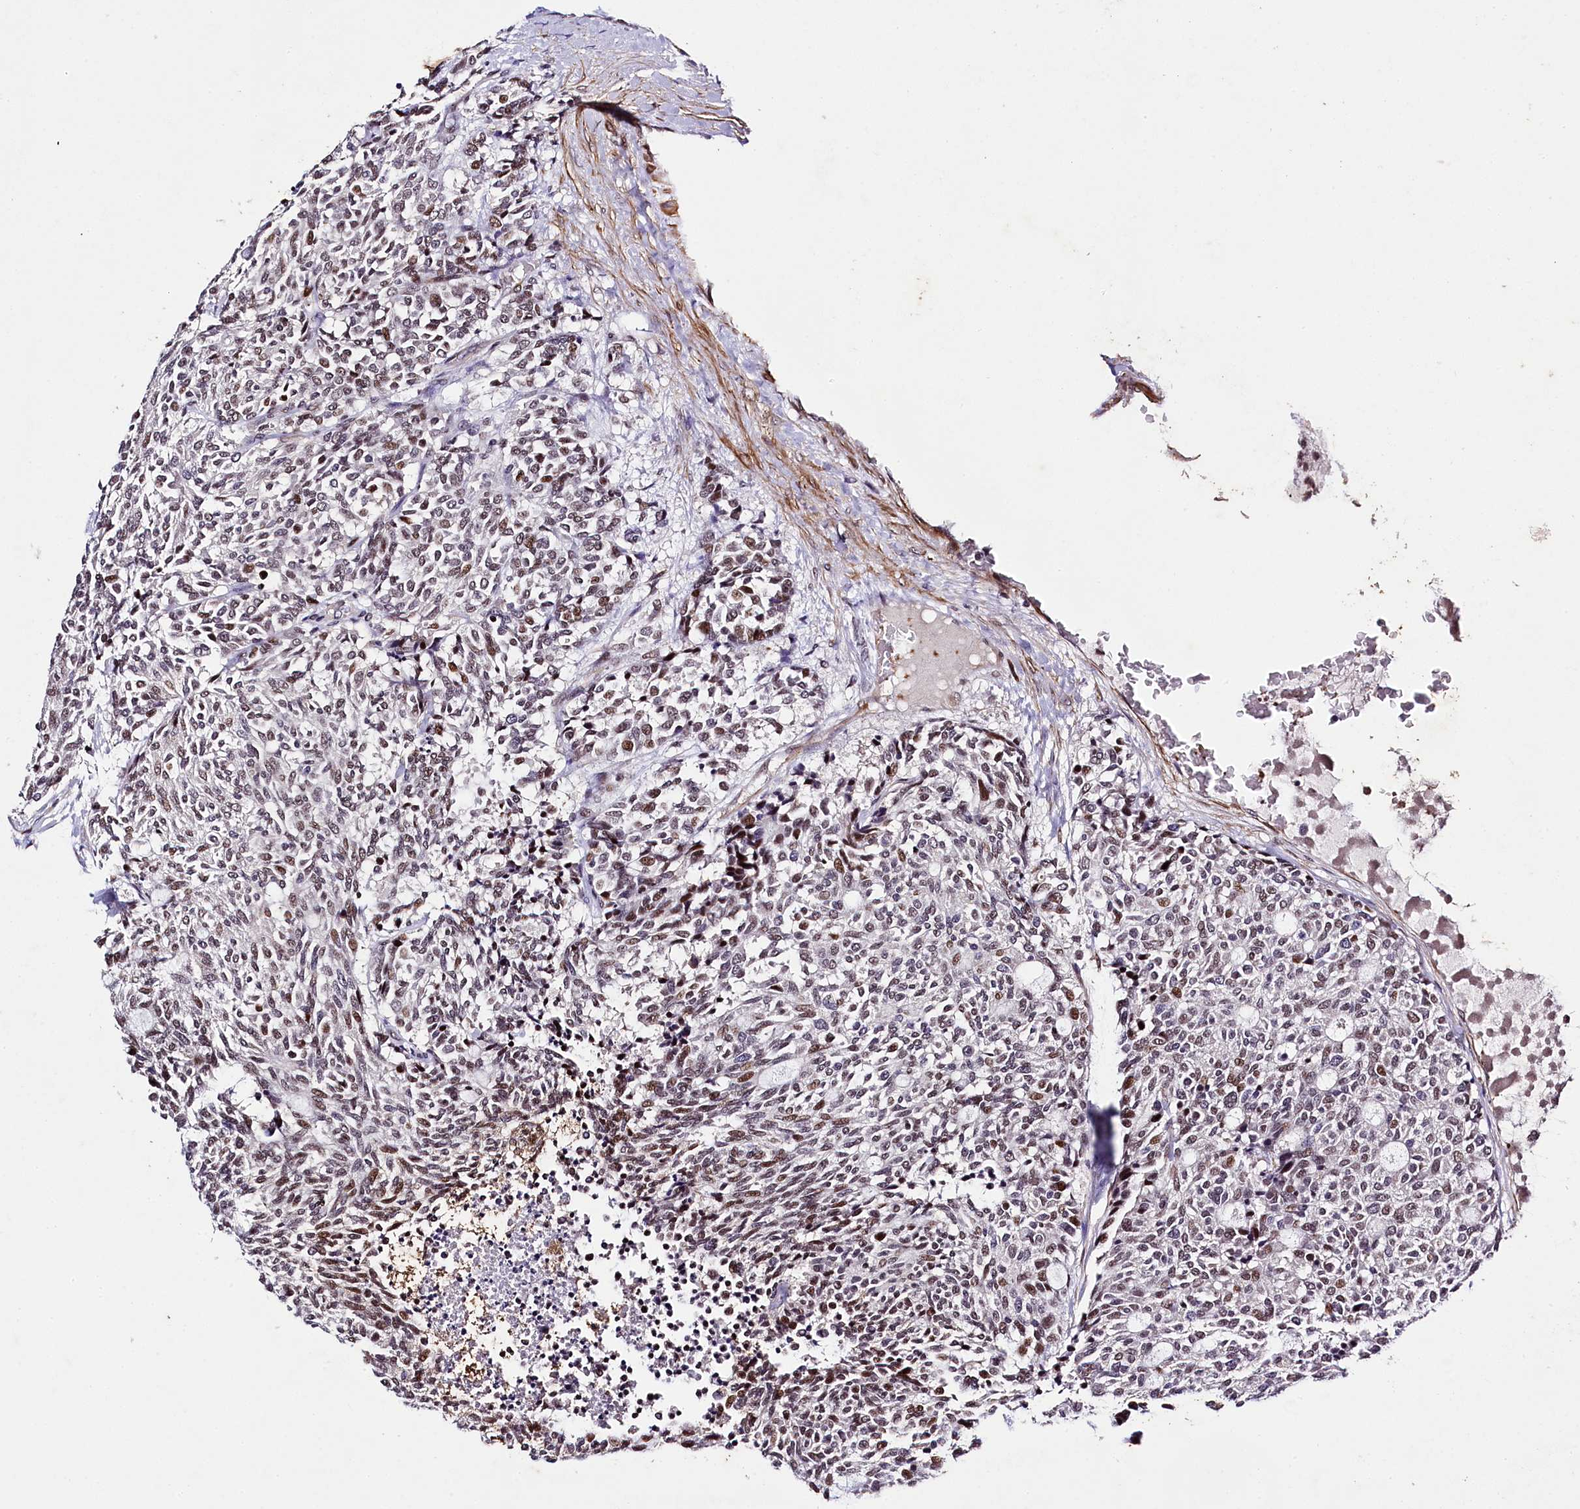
{"staining": {"intensity": "moderate", "quantity": "25%-75%", "location": "nuclear"}, "tissue": "carcinoid", "cell_type": "Tumor cells", "image_type": "cancer", "snomed": [{"axis": "morphology", "description": "Carcinoid, malignant, NOS"}, {"axis": "topography", "description": "Pancreas"}], "caption": "IHC (DAB (3,3'-diaminobenzidine)) staining of human carcinoid exhibits moderate nuclear protein expression in about 25%-75% of tumor cells.", "gene": "SAMD10", "patient": {"sex": "female", "age": 54}}